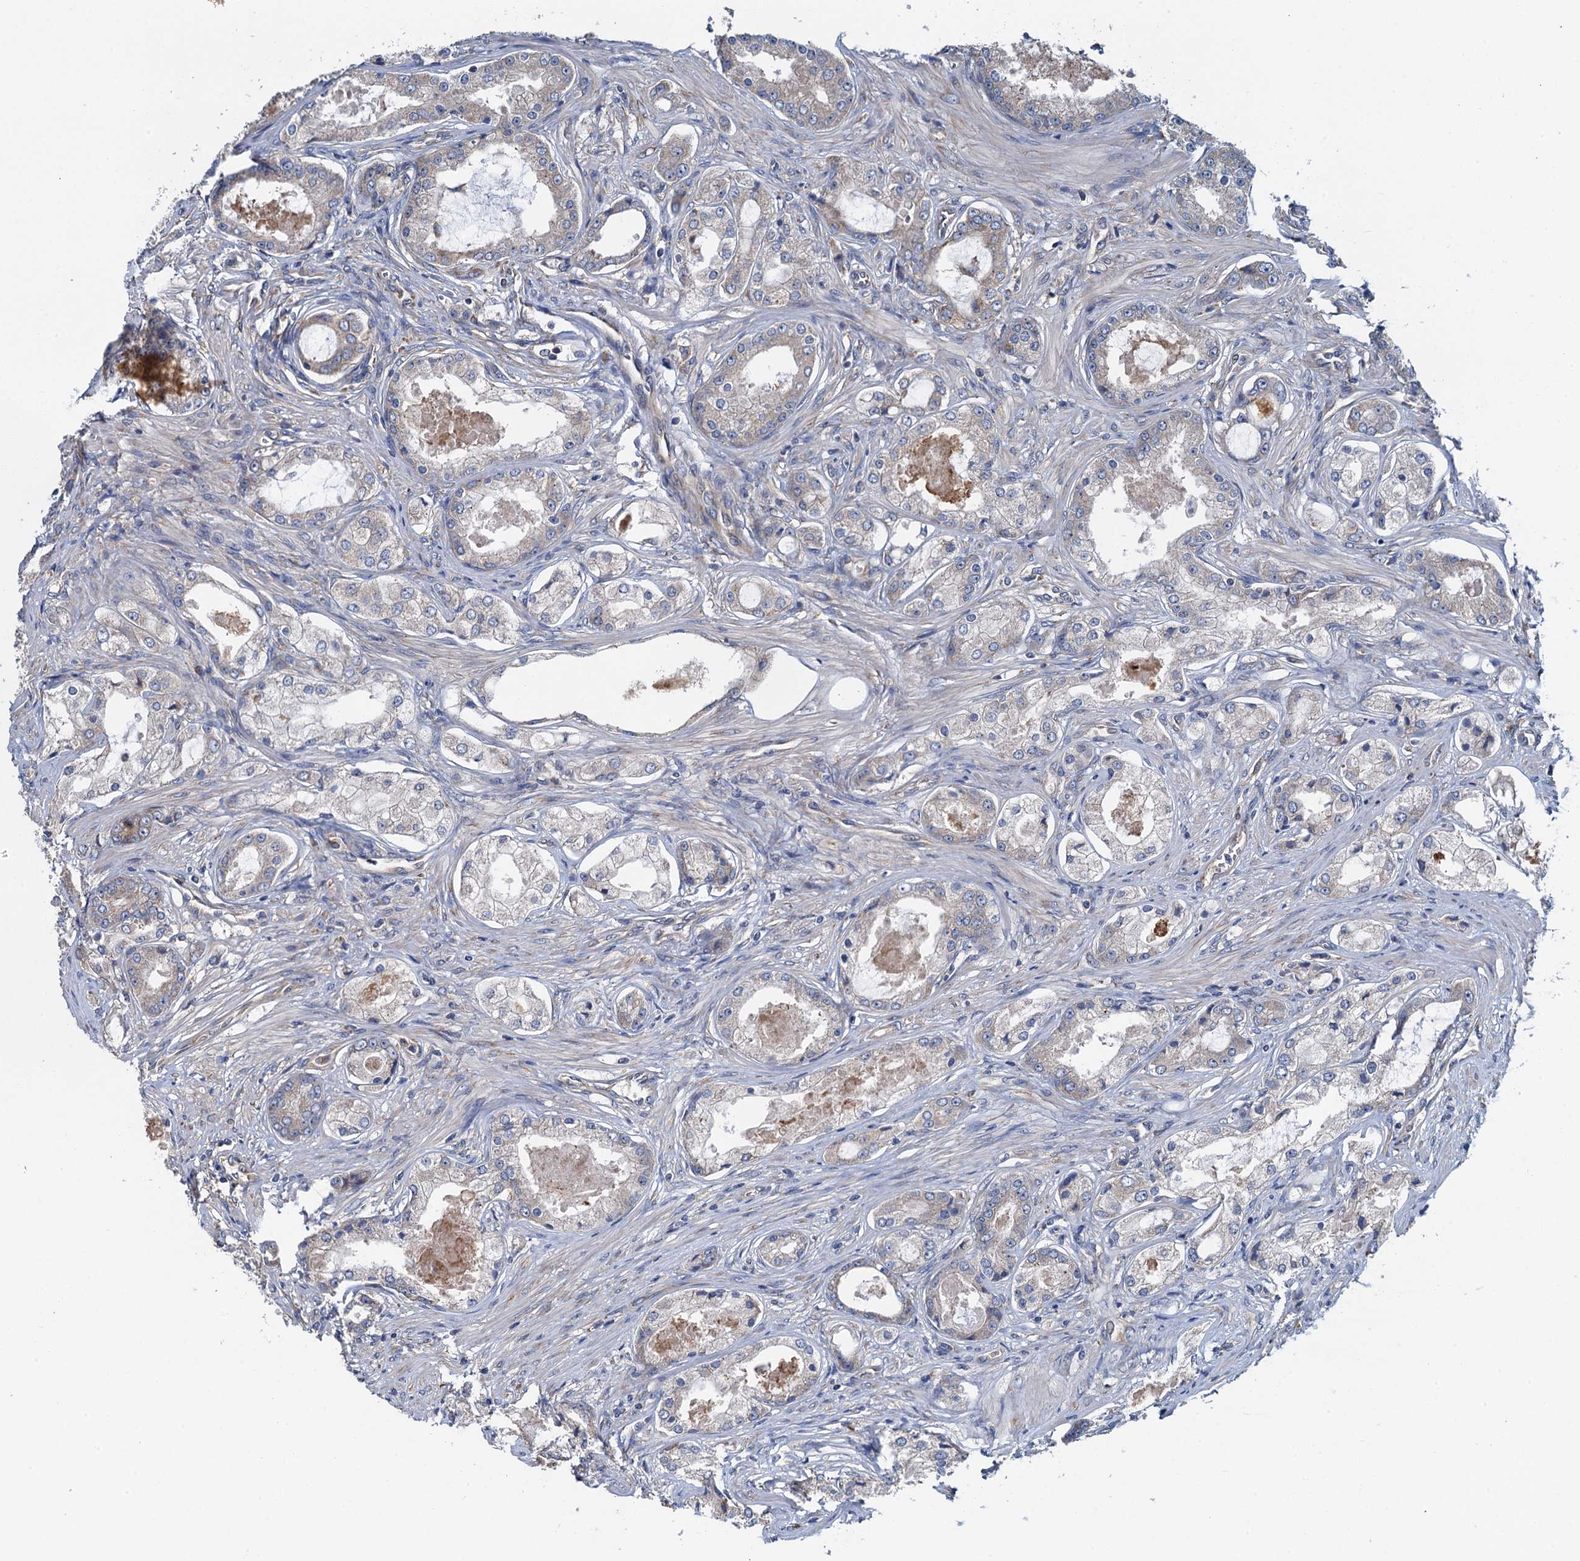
{"staining": {"intensity": "negative", "quantity": "none", "location": "none"}, "tissue": "prostate cancer", "cell_type": "Tumor cells", "image_type": "cancer", "snomed": [{"axis": "morphology", "description": "Adenocarcinoma, Low grade"}, {"axis": "topography", "description": "Prostate"}], "caption": "Tumor cells show no significant protein positivity in prostate cancer (low-grade adenocarcinoma).", "gene": "ADCY9", "patient": {"sex": "male", "age": 68}}